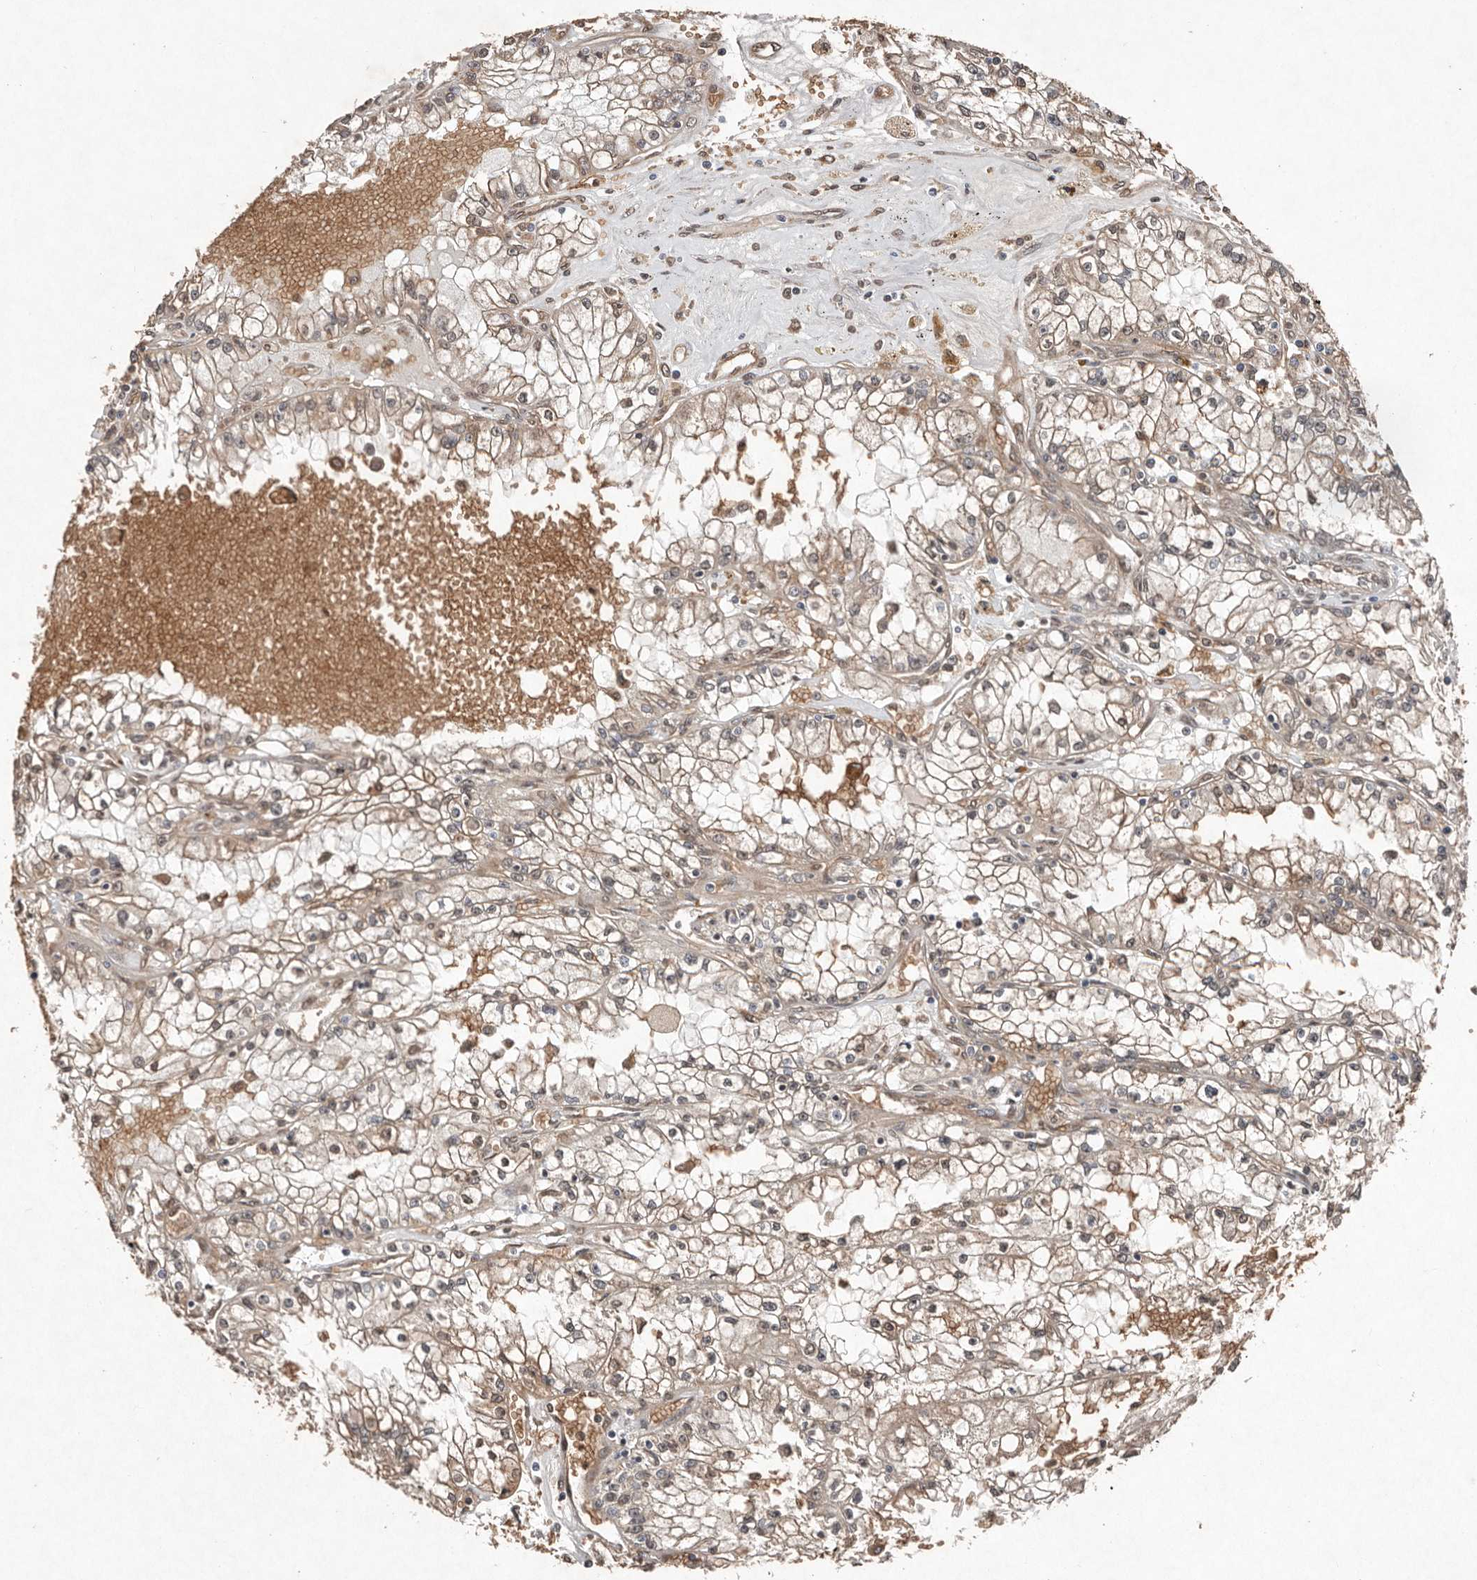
{"staining": {"intensity": "weak", "quantity": ">75%", "location": "cytoplasmic/membranous"}, "tissue": "renal cancer", "cell_type": "Tumor cells", "image_type": "cancer", "snomed": [{"axis": "morphology", "description": "Adenocarcinoma, NOS"}, {"axis": "topography", "description": "Kidney"}], "caption": "Weak cytoplasmic/membranous protein positivity is identified in about >75% of tumor cells in adenocarcinoma (renal). Immunohistochemistry (ihc) stains the protein of interest in brown and the nuclei are stained blue.", "gene": "DIP2C", "patient": {"sex": "male", "age": 56}}